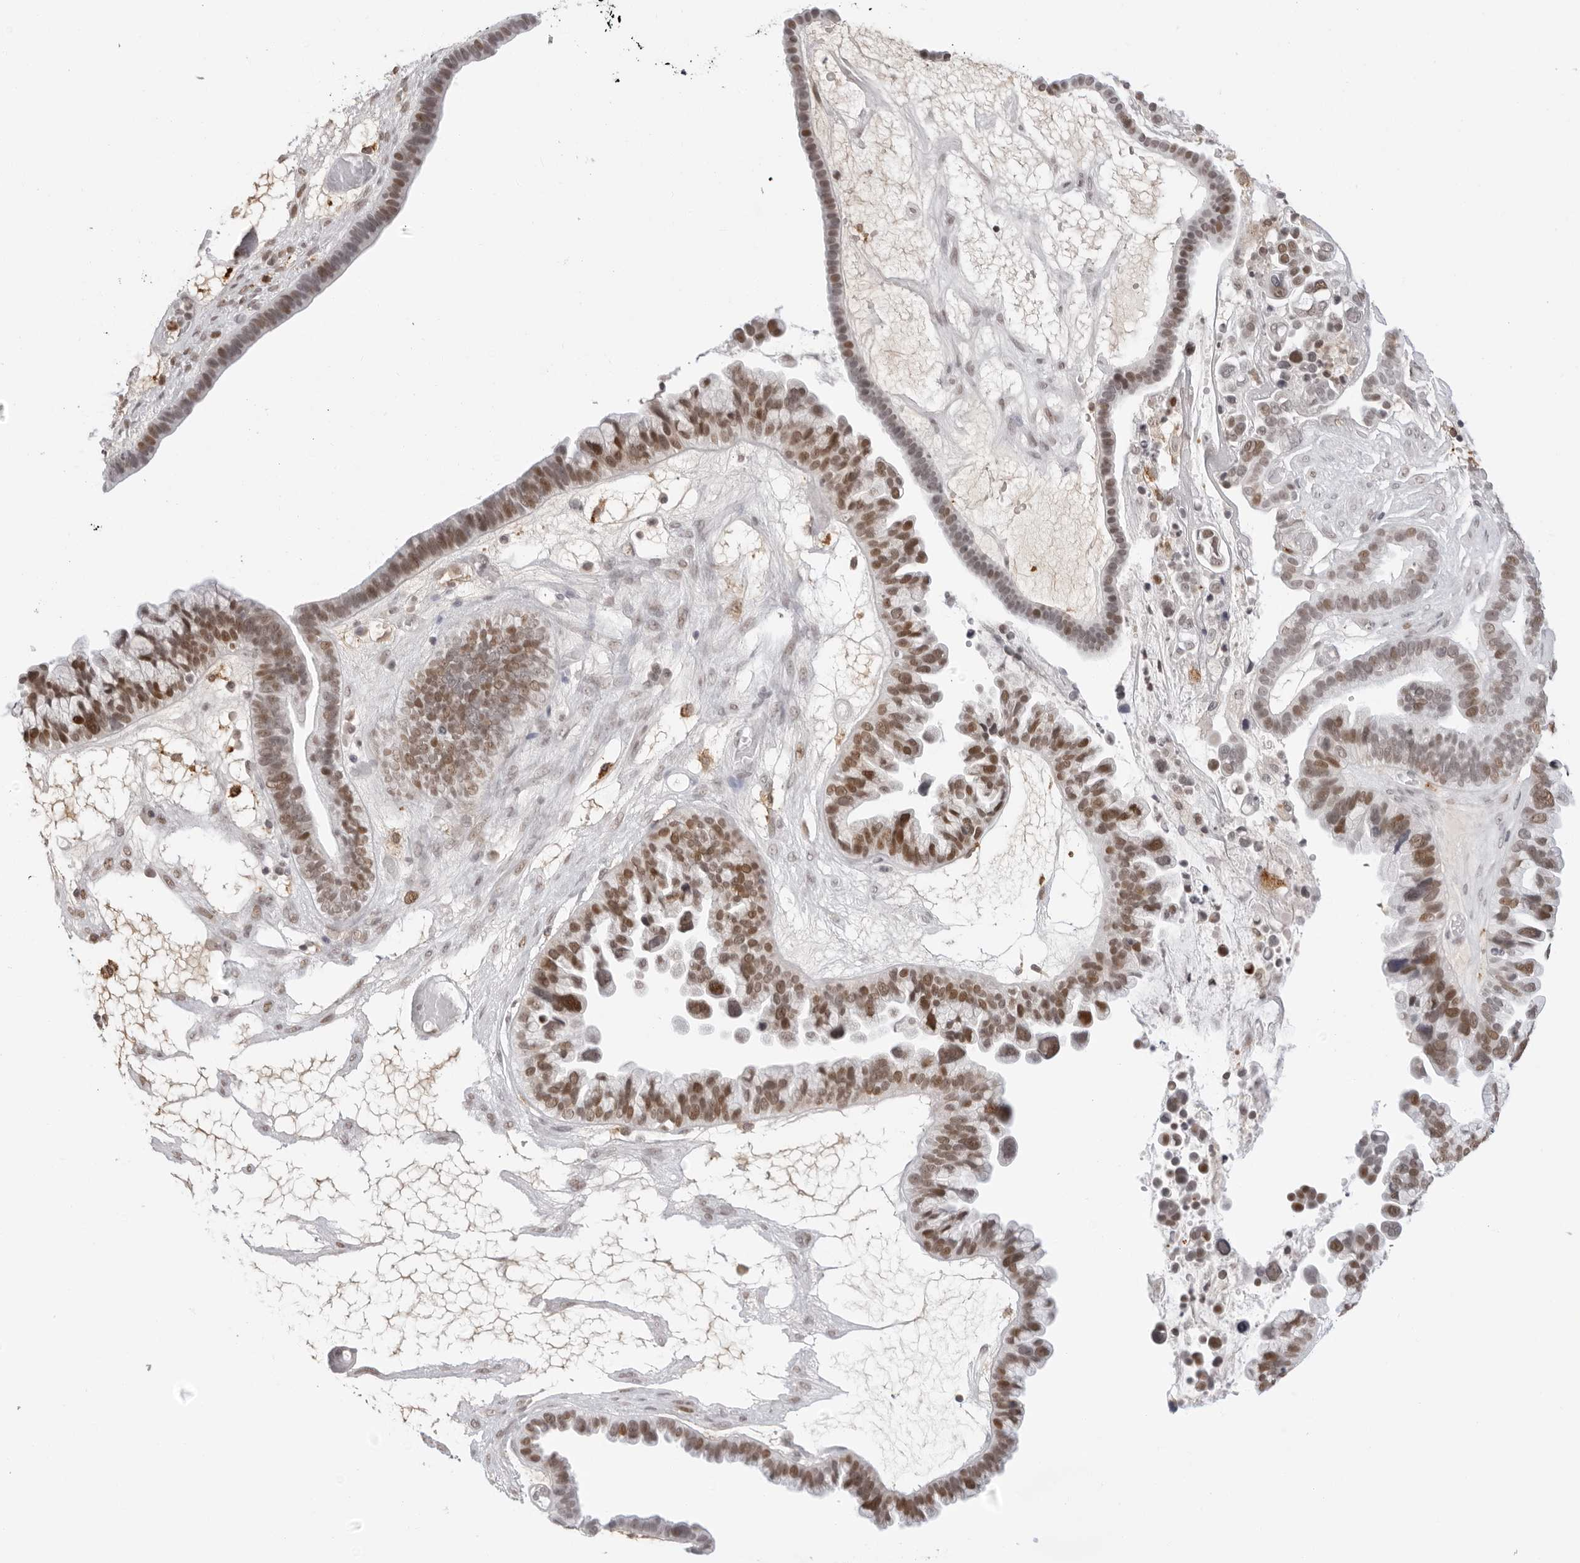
{"staining": {"intensity": "moderate", "quantity": ">75%", "location": "nuclear"}, "tissue": "ovarian cancer", "cell_type": "Tumor cells", "image_type": "cancer", "snomed": [{"axis": "morphology", "description": "Cystadenocarcinoma, serous, NOS"}, {"axis": "topography", "description": "Ovary"}], "caption": "Protein expression analysis of human ovarian cancer reveals moderate nuclear expression in approximately >75% of tumor cells.", "gene": "MSH6", "patient": {"sex": "female", "age": 56}}